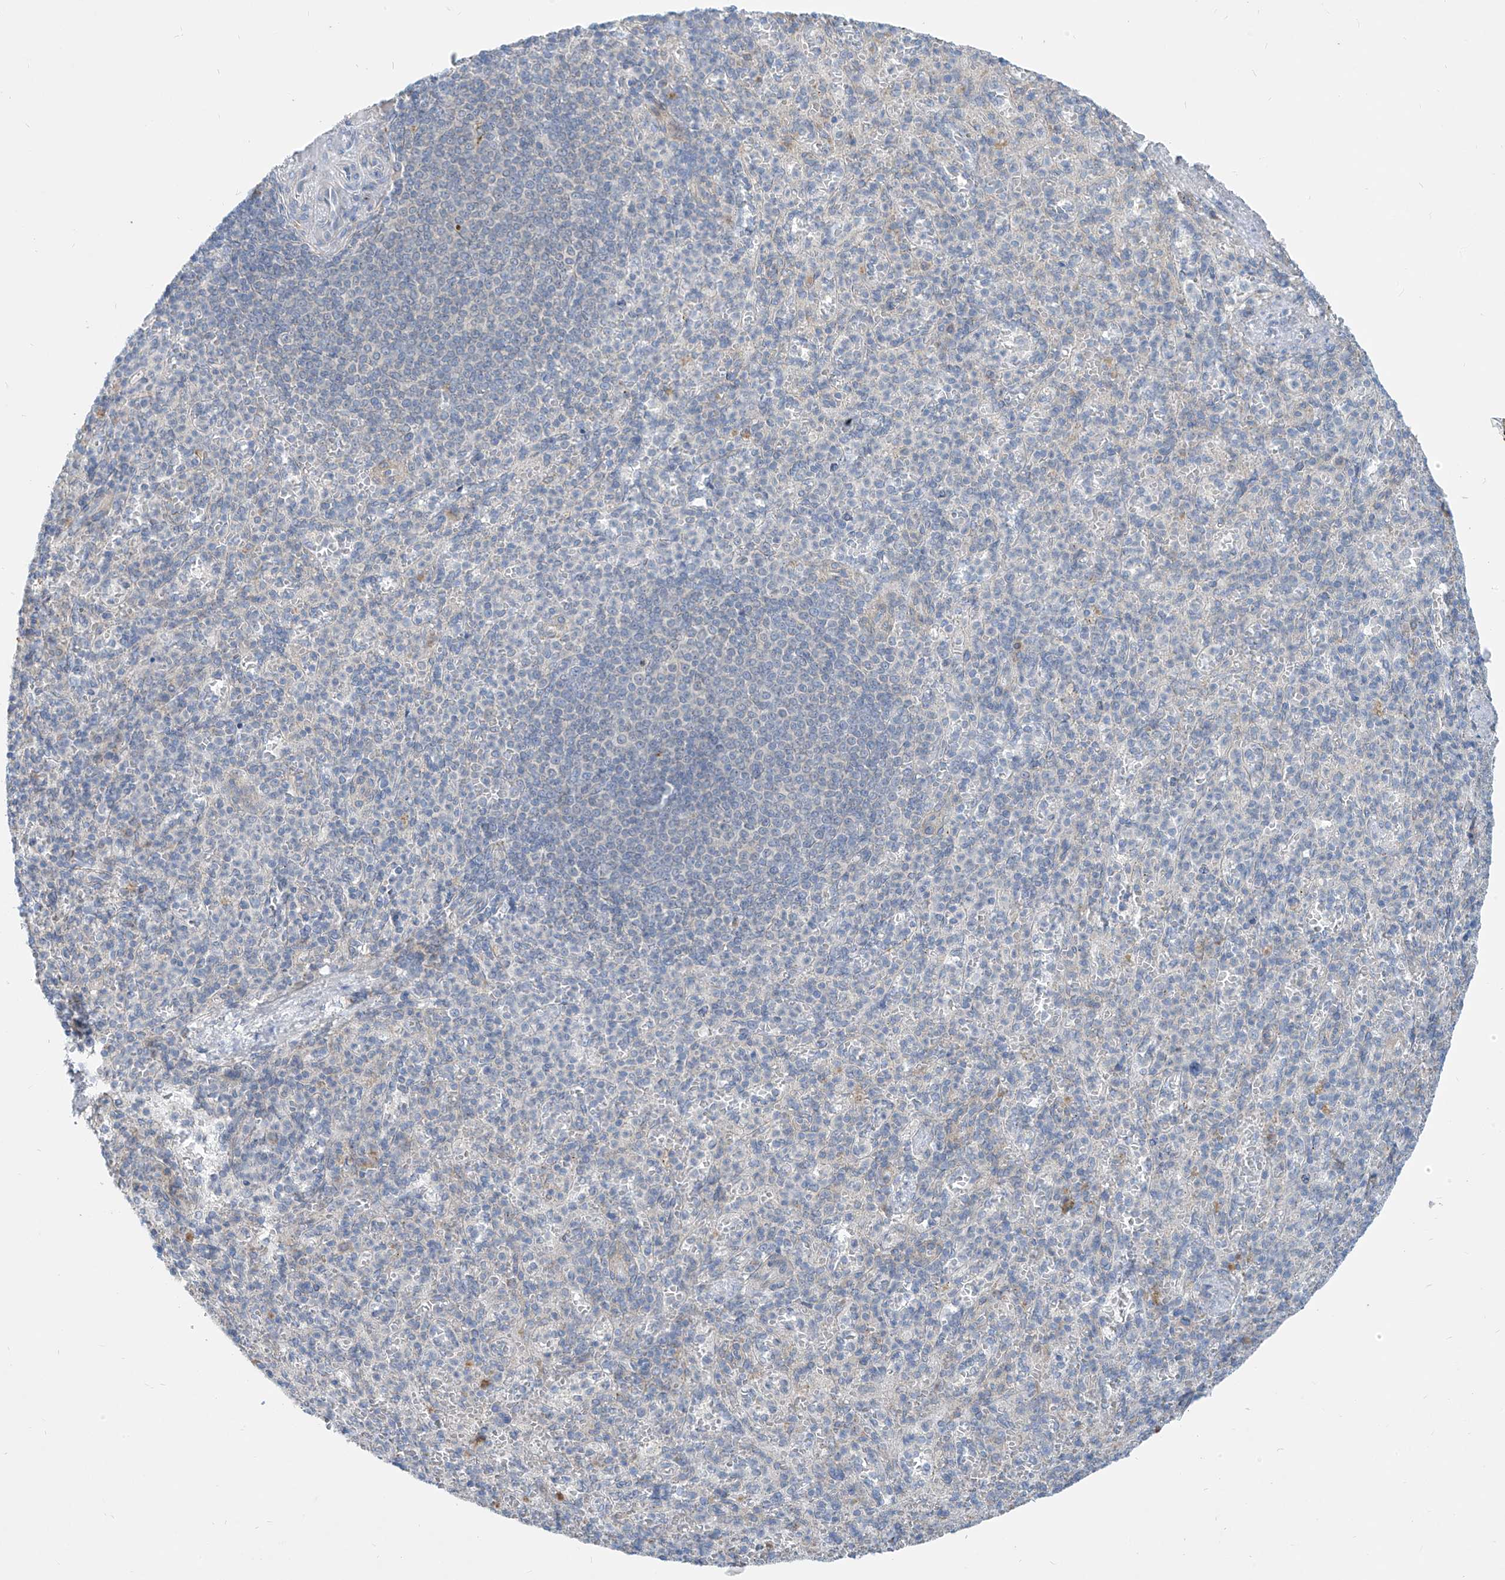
{"staining": {"intensity": "negative", "quantity": "none", "location": "none"}, "tissue": "spleen", "cell_type": "Cells in red pulp", "image_type": "normal", "snomed": [{"axis": "morphology", "description": "Normal tissue, NOS"}, {"axis": "topography", "description": "Spleen"}], "caption": "Benign spleen was stained to show a protein in brown. There is no significant expression in cells in red pulp. (Stains: DAB (3,3'-diaminobenzidine) immunohistochemistry with hematoxylin counter stain, Microscopy: brightfield microscopy at high magnification).", "gene": "KRTAP25", "patient": {"sex": "female", "age": 74}}